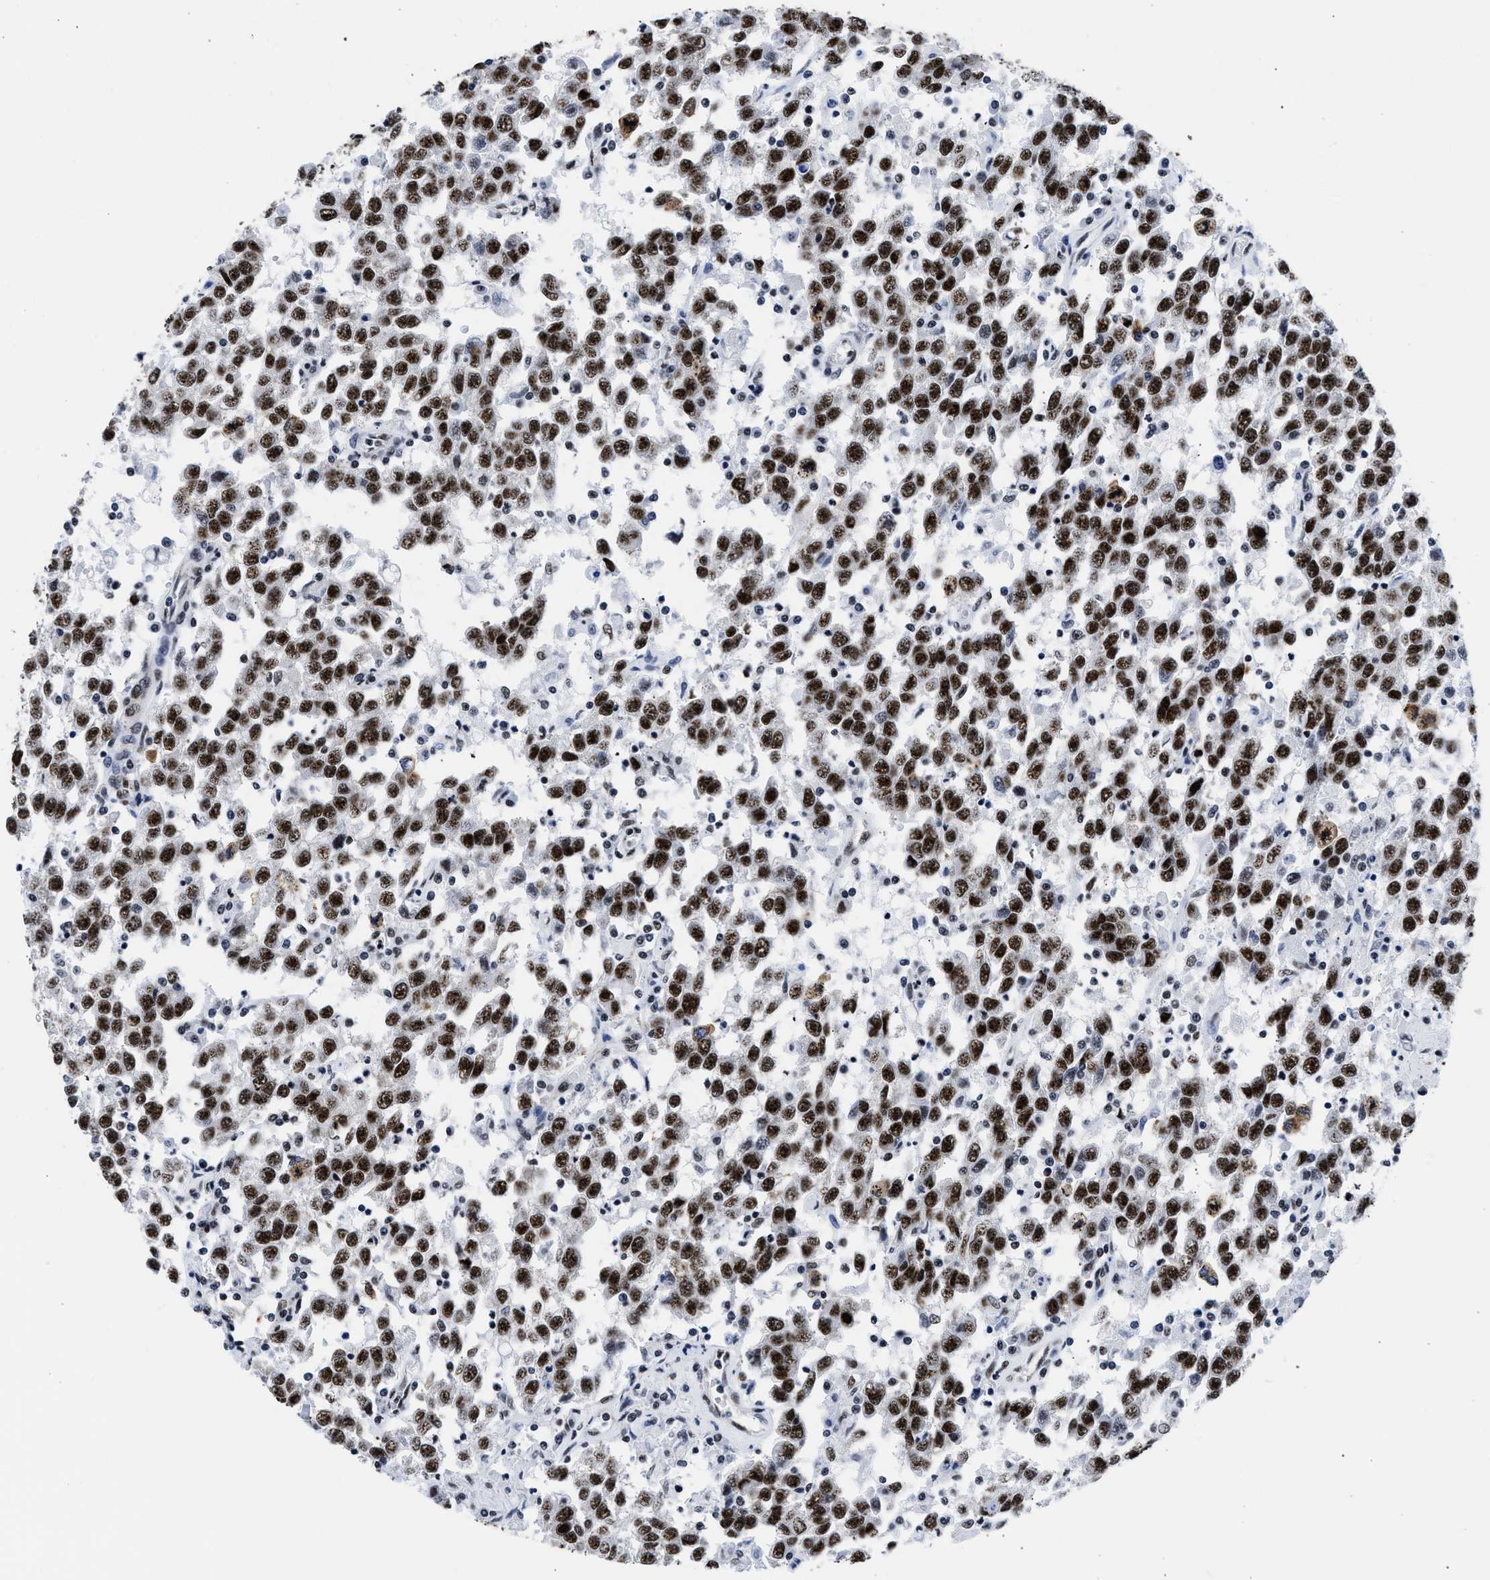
{"staining": {"intensity": "strong", "quantity": ">75%", "location": "nuclear"}, "tissue": "testis cancer", "cell_type": "Tumor cells", "image_type": "cancer", "snomed": [{"axis": "morphology", "description": "Seminoma, NOS"}, {"axis": "topography", "description": "Testis"}], "caption": "A histopathology image of human seminoma (testis) stained for a protein demonstrates strong nuclear brown staining in tumor cells.", "gene": "RBM8A", "patient": {"sex": "male", "age": 41}}